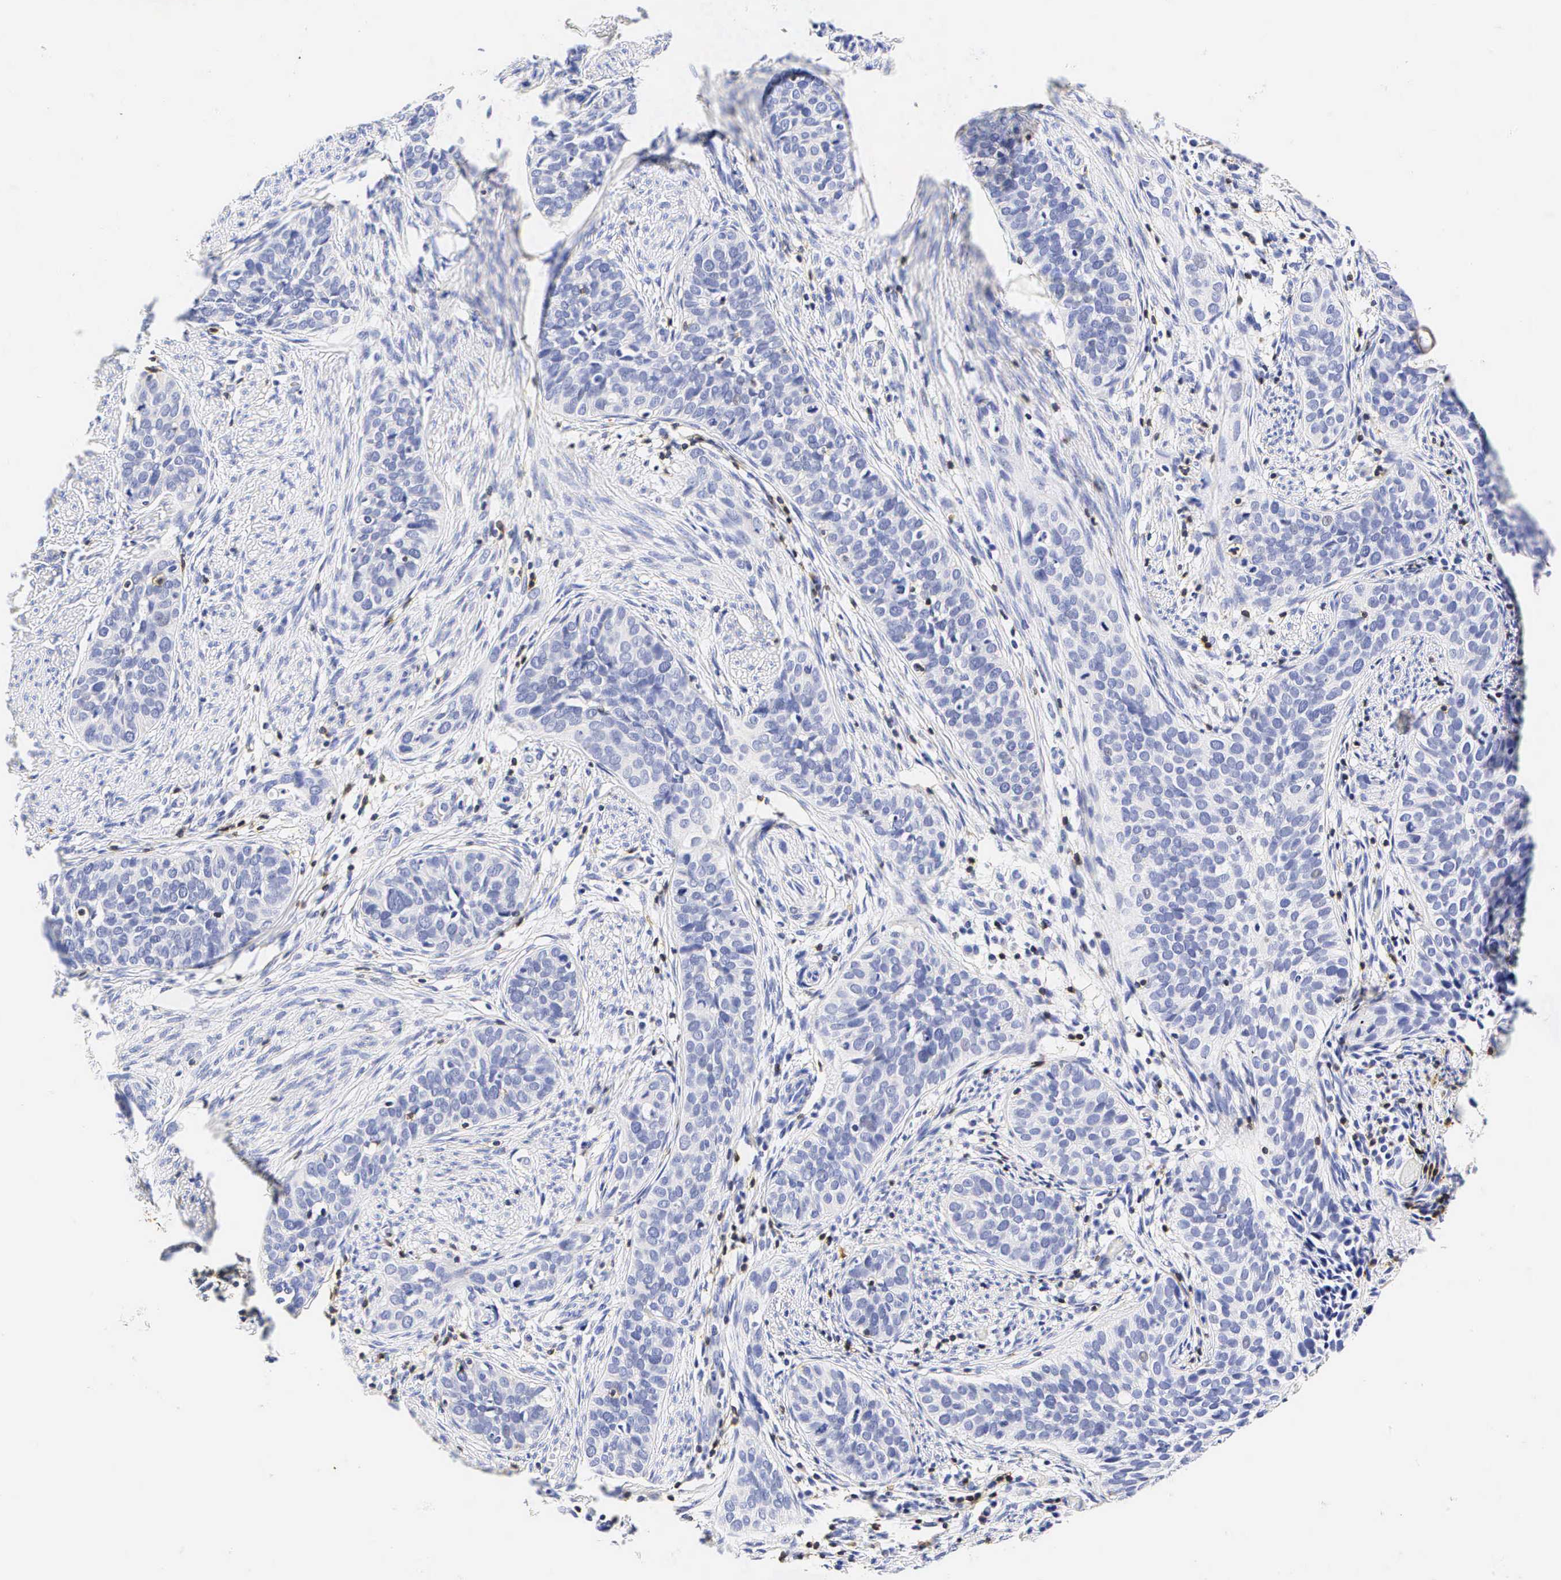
{"staining": {"intensity": "negative", "quantity": "none", "location": "none"}, "tissue": "cervical cancer", "cell_type": "Tumor cells", "image_type": "cancer", "snomed": [{"axis": "morphology", "description": "Squamous cell carcinoma, NOS"}, {"axis": "topography", "description": "Cervix"}], "caption": "Protein analysis of squamous cell carcinoma (cervical) demonstrates no significant staining in tumor cells.", "gene": "CD3E", "patient": {"sex": "female", "age": 31}}